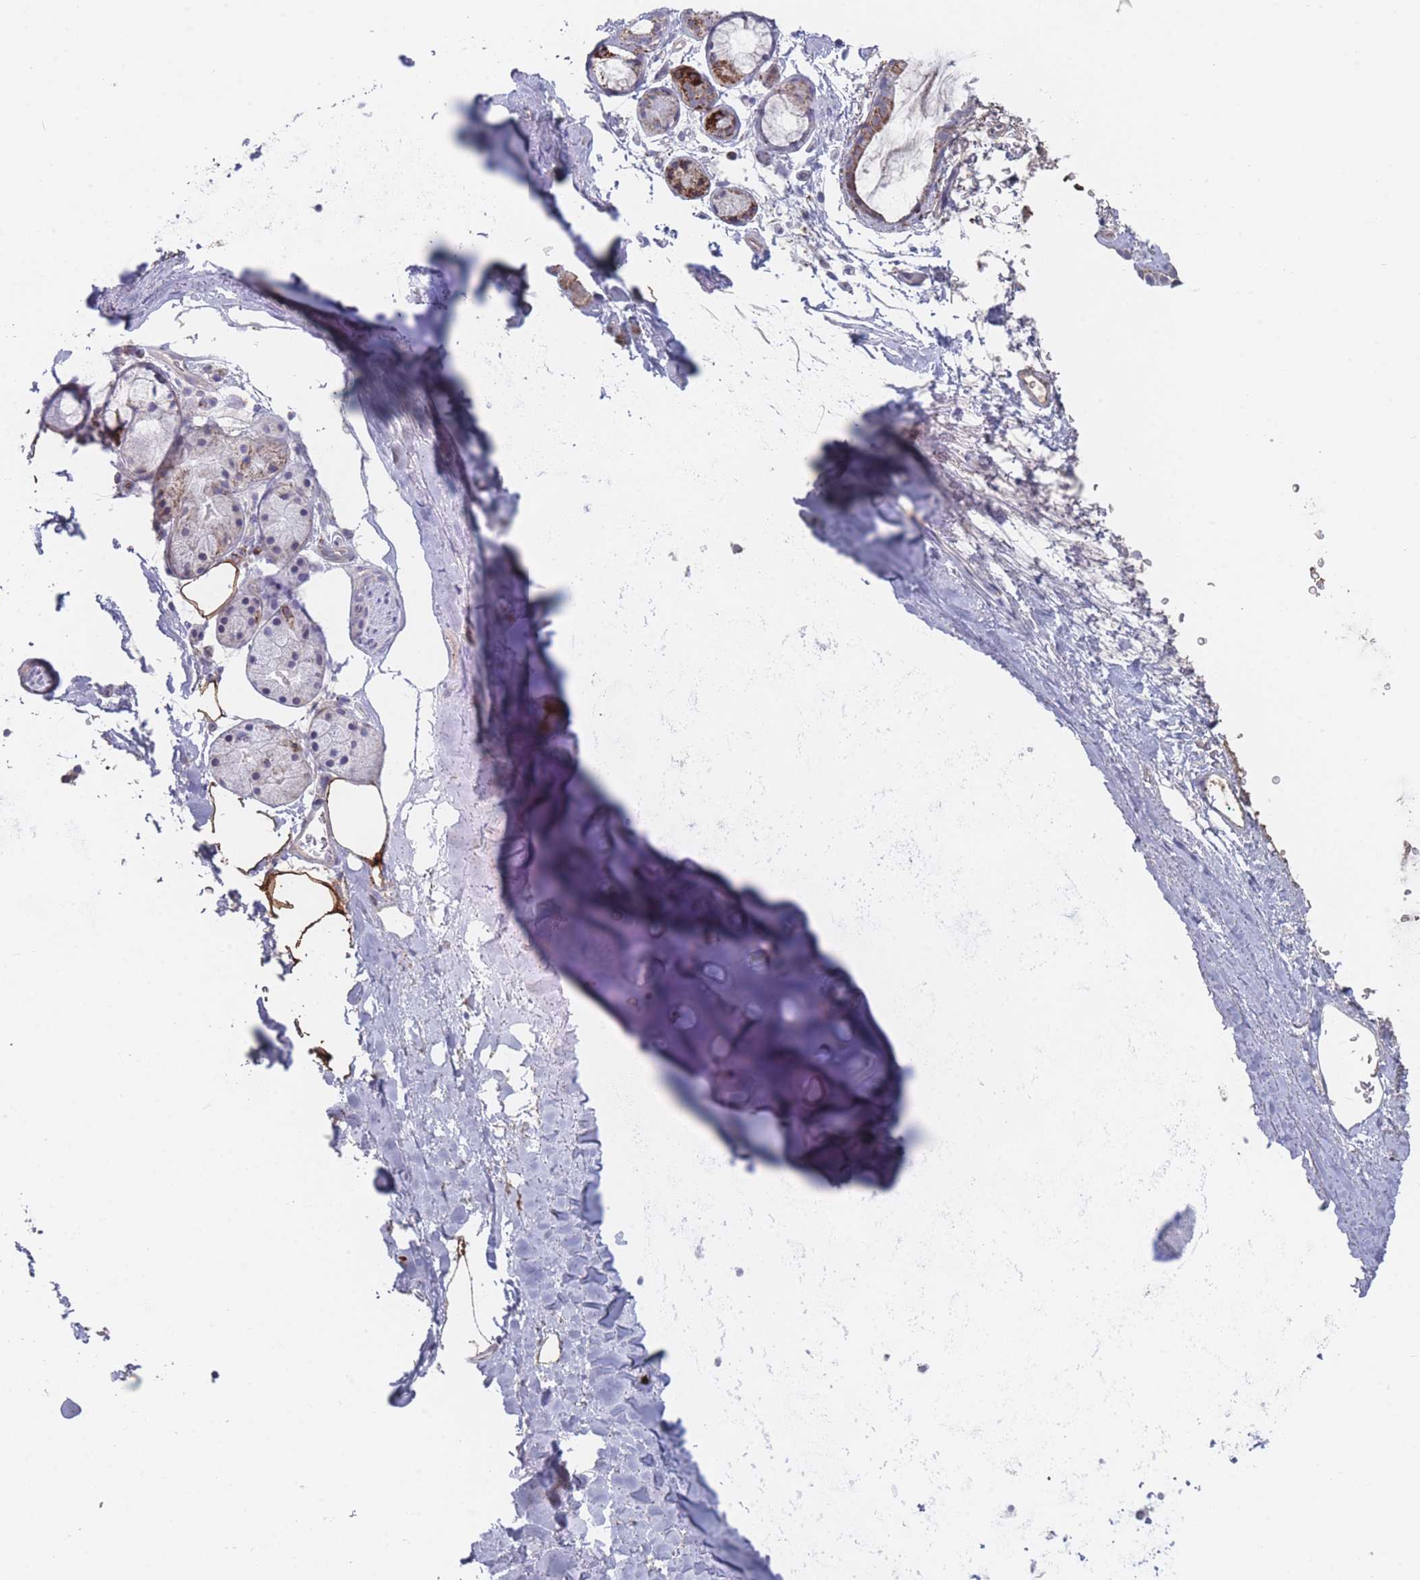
{"staining": {"intensity": "strong", "quantity": ">75%", "location": "cytoplasmic/membranous"}, "tissue": "adipose tissue", "cell_type": "Adipocytes", "image_type": "normal", "snomed": [{"axis": "morphology", "description": "Normal tissue, NOS"}, {"axis": "topography", "description": "Cartilage tissue"}, {"axis": "topography", "description": "Bronchus"}], "caption": "Strong cytoplasmic/membranous expression is present in about >75% of adipocytes in benign adipose tissue.", "gene": "TRARG1", "patient": {"sex": "female", "age": 72}}